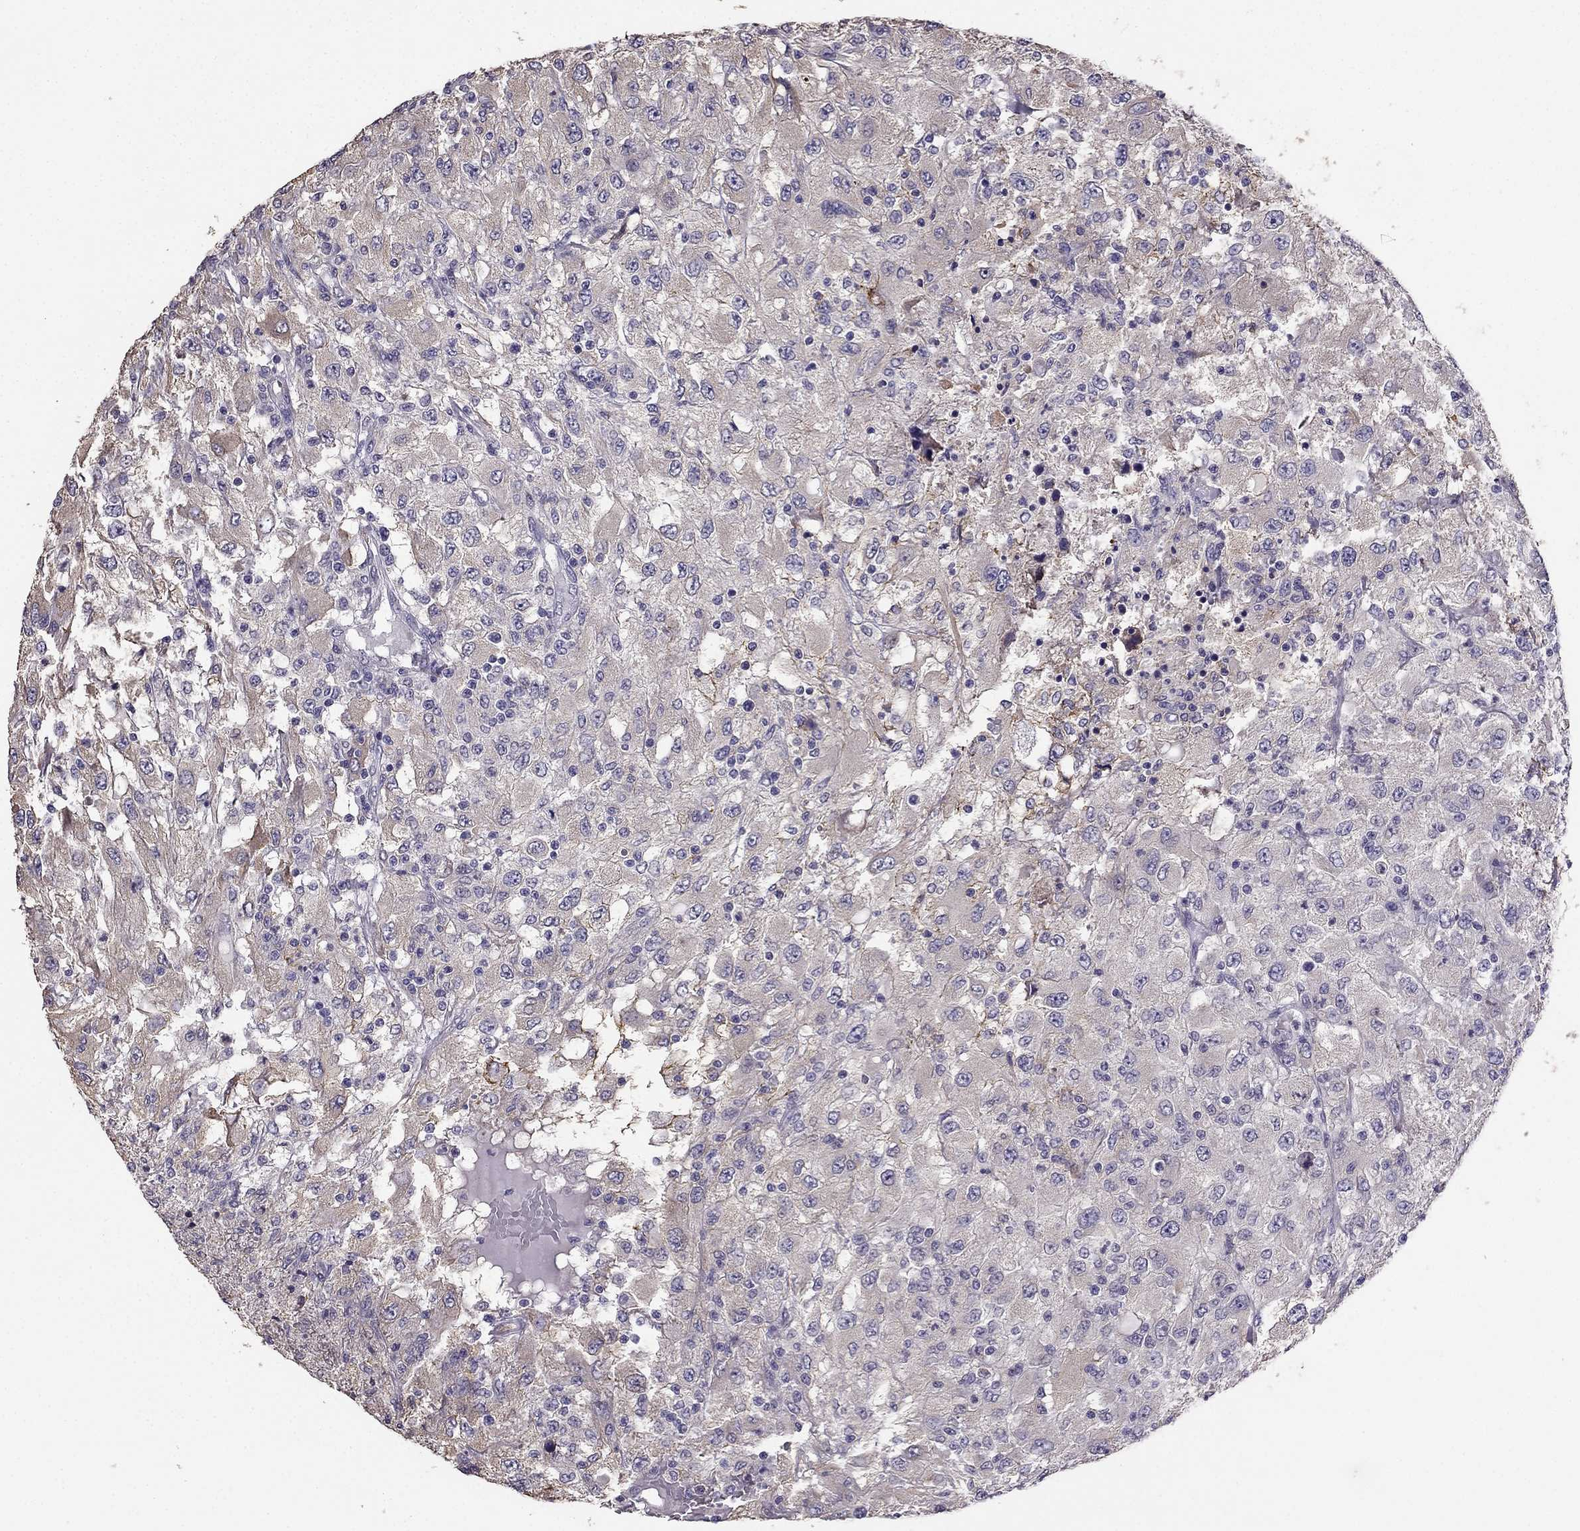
{"staining": {"intensity": "negative", "quantity": "none", "location": "none"}, "tissue": "renal cancer", "cell_type": "Tumor cells", "image_type": "cancer", "snomed": [{"axis": "morphology", "description": "Adenocarcinoma, NOS"}, {"axis": "topography", "description": "Kidney"}], "caption": "The IHC micrograph has no significant staining in tumor cells of renal cancer tissue. (DAB immunohistochemistry (IHC) with hematoxylin counter stain).", "gene": "CDH9", "patient": {"sex": "female", "age": 67}}